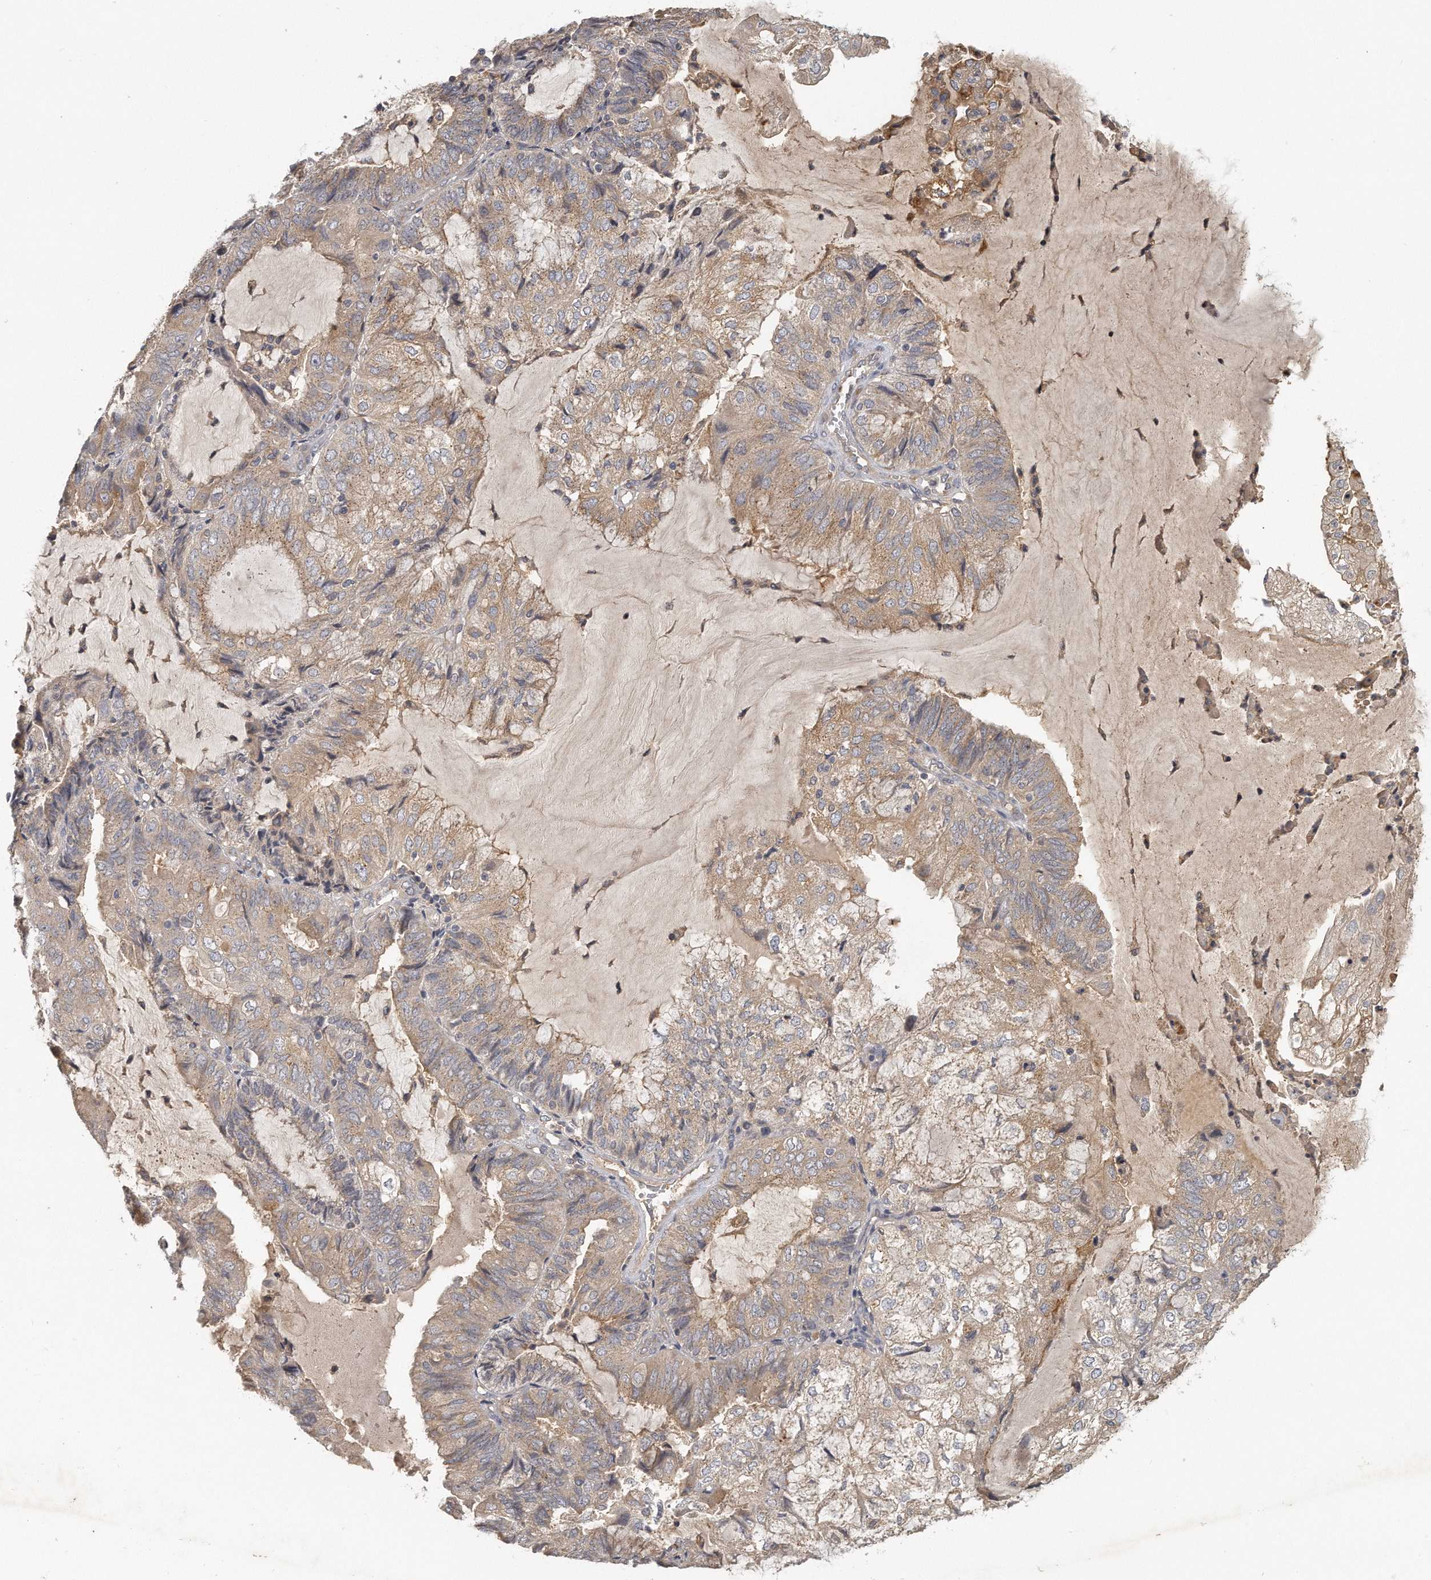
{"staining": {"intensity": "moderate", "quantity": "<25%", "location": "cytoplasmic/membranous"}, "tissue": "endometrial cancer", "cell_type": "Tumor cells", "image_type": "cancer", "snomed": [{"axis": "morphology", "description": "Adenocarcinoma, NOS"}, {"axis": "topography", "description": "Endometrium"}], "caption": "The photomicrograph shows staining of endometrial adenocarcinoma, revealing moderate cytoplasmic/membranous protein staining (brown color) within tumor cells.", "gene": "TRAPPC14", "patient": {"sex": "female", "age": 81}}